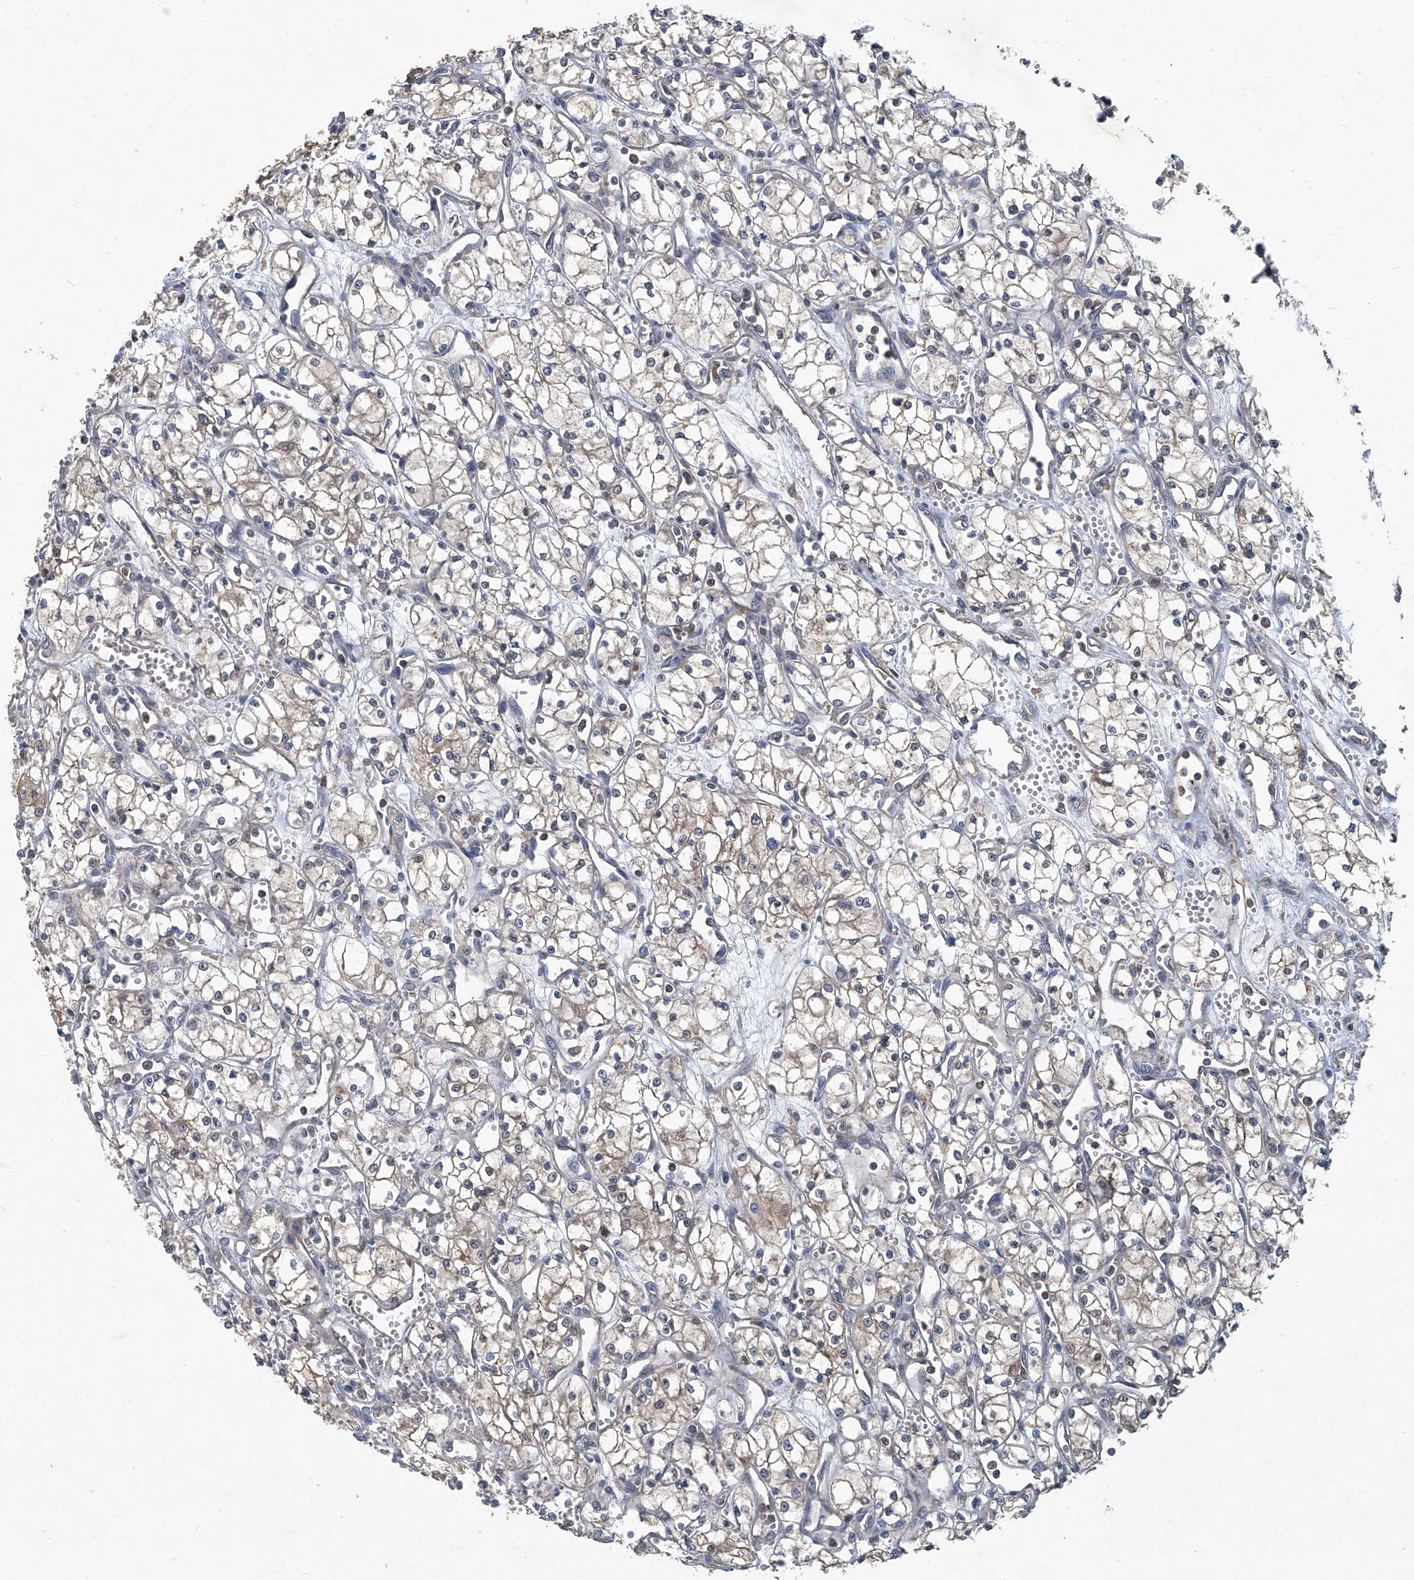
{"staining": {"intensity": "weak", "quantity": ">75%", "location": "cytoplasmic/membranous"}, "tissue": "renal cancer", "cell_type": "Tumor cells", "image_type": "cancer", "snomed": [{"axis": "morphology", "description": "Adenocarcinoma, NOS"}, {"axis": "topography", "description": "Kidney"}], "caption": "An immunohistochemistry (IHC) image of neoplastic tissue is shown. Protein staining in brown highlights weak cytoplasmic/membranous positivity in renal adenocarcinoma within tumor cells. Using DAB (3,3'-diaminobenzidine) (brown) and hematoxylin (blue) stains, captured at high magnification using brightfield microscopy.", "gene": "ANKRD34A", "patient": {"sex": "male", "age": 59}}